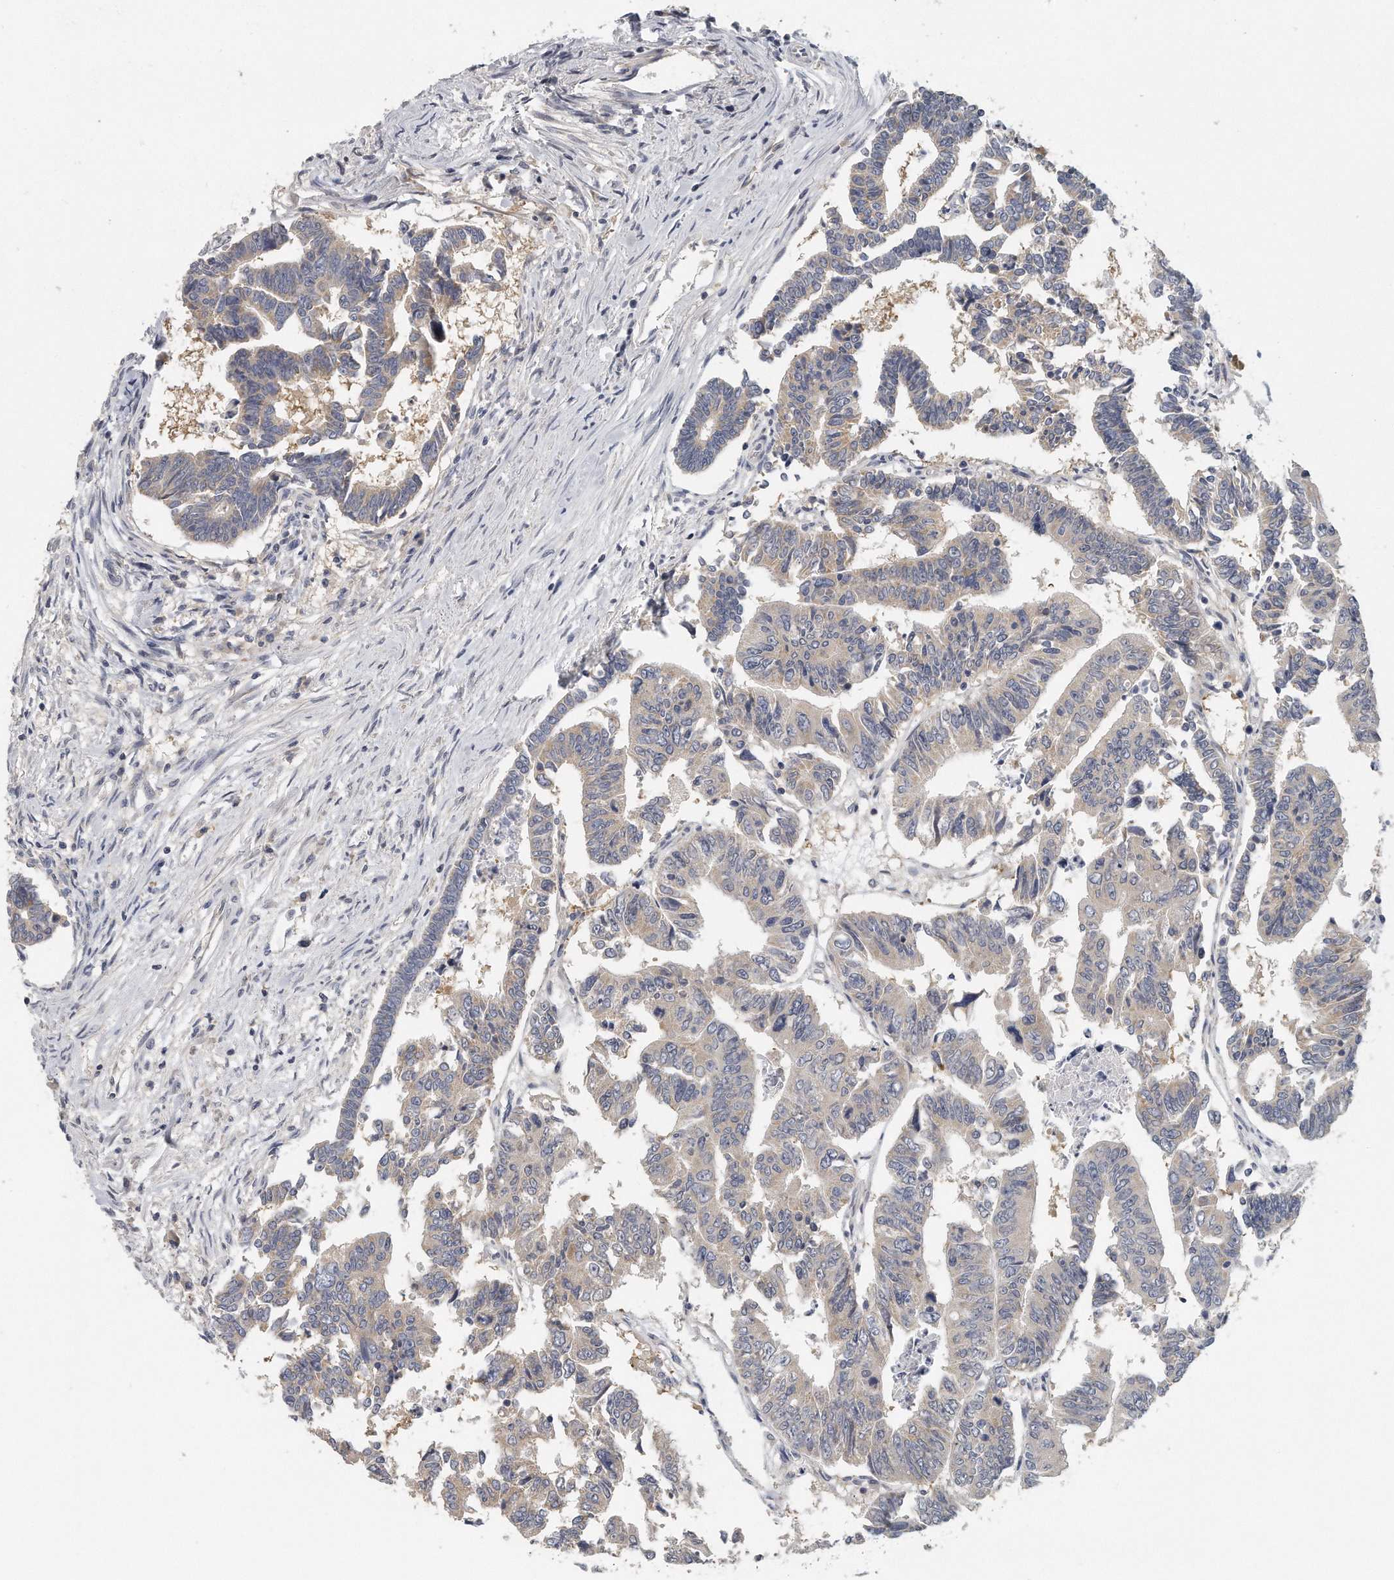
{"staining": {"intensity": "negative", "quantity": "none", "location": "none"}, "tissue": "colorectal cancer", "cell_type": "Tumor cells", "image_type": "cancer", "snomed": [{"axis": "morphology", "description": "Adenocarcinoma, NOS"}, {"axis": "topography", "description": "Rectum"}], "caption": "Immunohistochemistry micrograph of colorectal cancer stained for a protein (brown), which reveals no staining in tumor cells.", "gene": "EIF3I", "patient": {"sex": "female", "age": 65}}